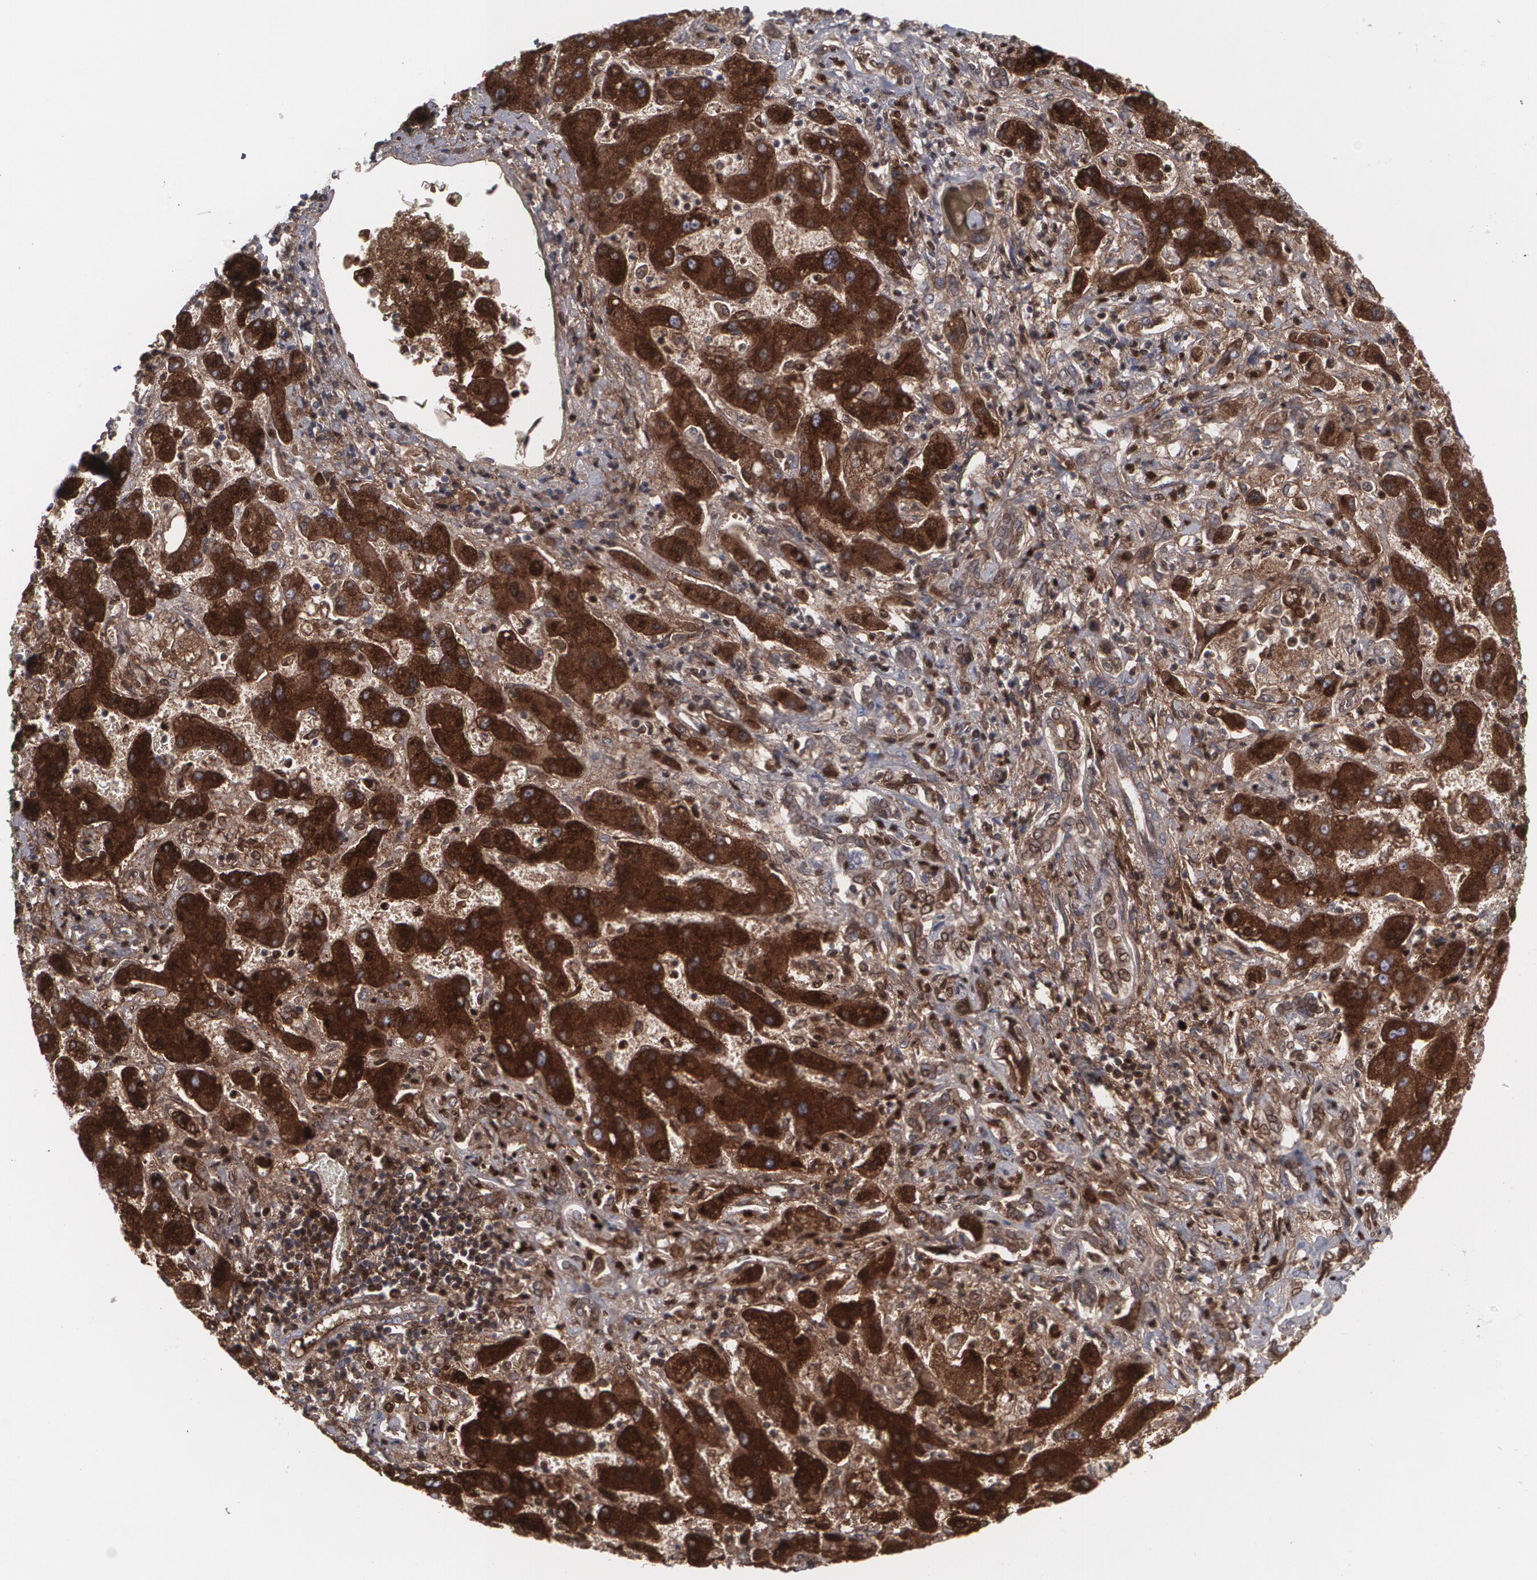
{"staining": {"intensity": "moderate", "quantity": ">75%", "location": "cytoplasmic/membranous"}, "tissue": "liver cancer", "cell_type": "Tumor cells", "image_type": "cancer", "snomed": [{"axis": "morphology", "description": "Cholangiocarcinoma"}, {"axis": "topography", "description": "Liver"}], "caption": "Tumor cells reveal moderate cytoplasmic/membranous staining in about >75% of cells in liver cholangiocarcinoma.", "gene": "LRG1", "patient": {"sex": "male", "age": 50}}